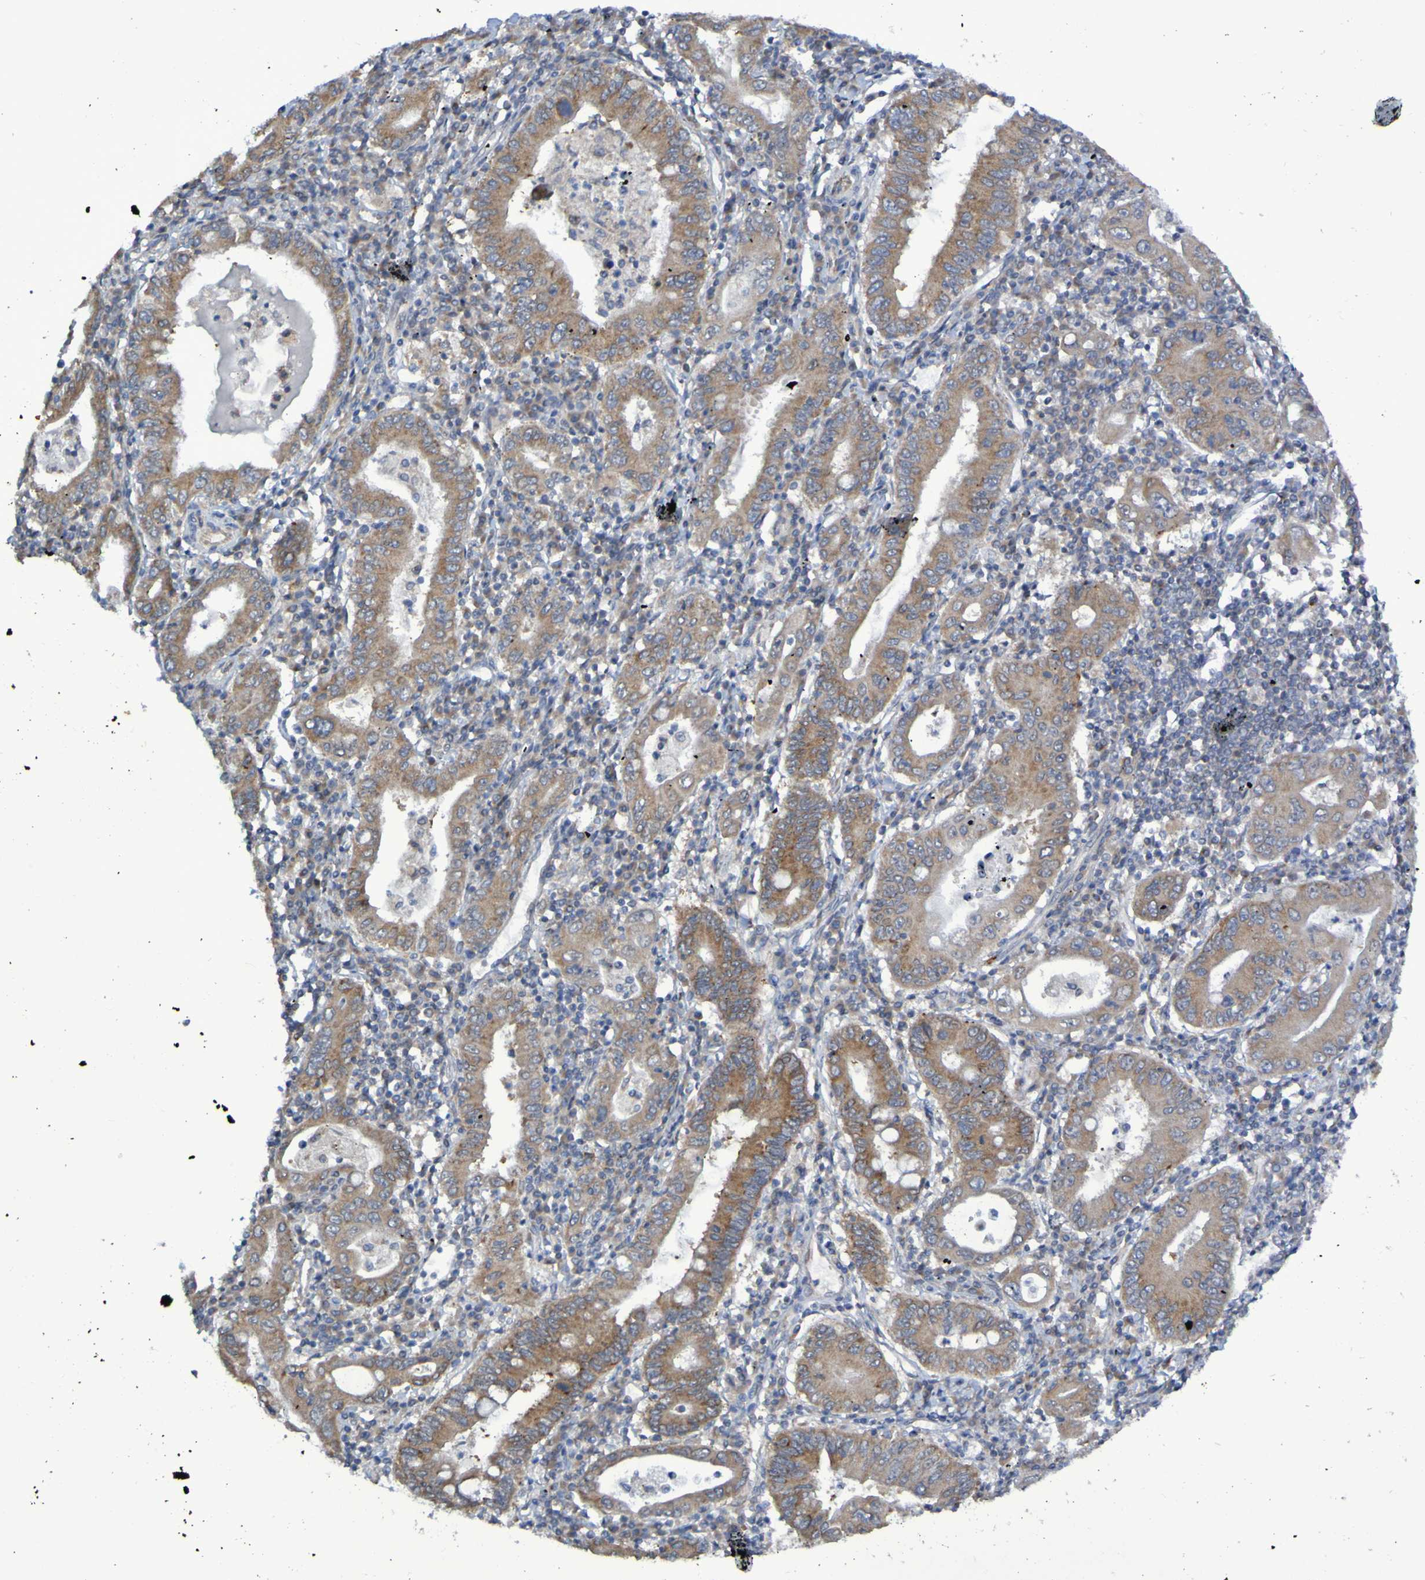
{"staining": {"intensity": "moderate", "quantity": ">75%", "location": "cytoplasmic/membranous"}, "tissue": "stomach cancer", "cell_type": "Tumor cells", "image_type": "cancer", "snomed": [{"axis": "morphology", "description": "Normal tissue, NOS"}, {"axis": "morphology", "description": "Adenocarcinoma, NOS"}, {"axis": "topography", "description": "Esophagus"}, {"axis": "topography", "description": "Stomach, upper"}, {"axis": "topography", "description": "Peripheral nerve tissue"}], "caption": "IHC of adenocarcinoma (stomach) displays medium levels of moderate cytoplasmic/membranous staining in about >75% of tumor cells.", "gene": "LMBRD2", "patient": {"sex": "male", "age": 62}}